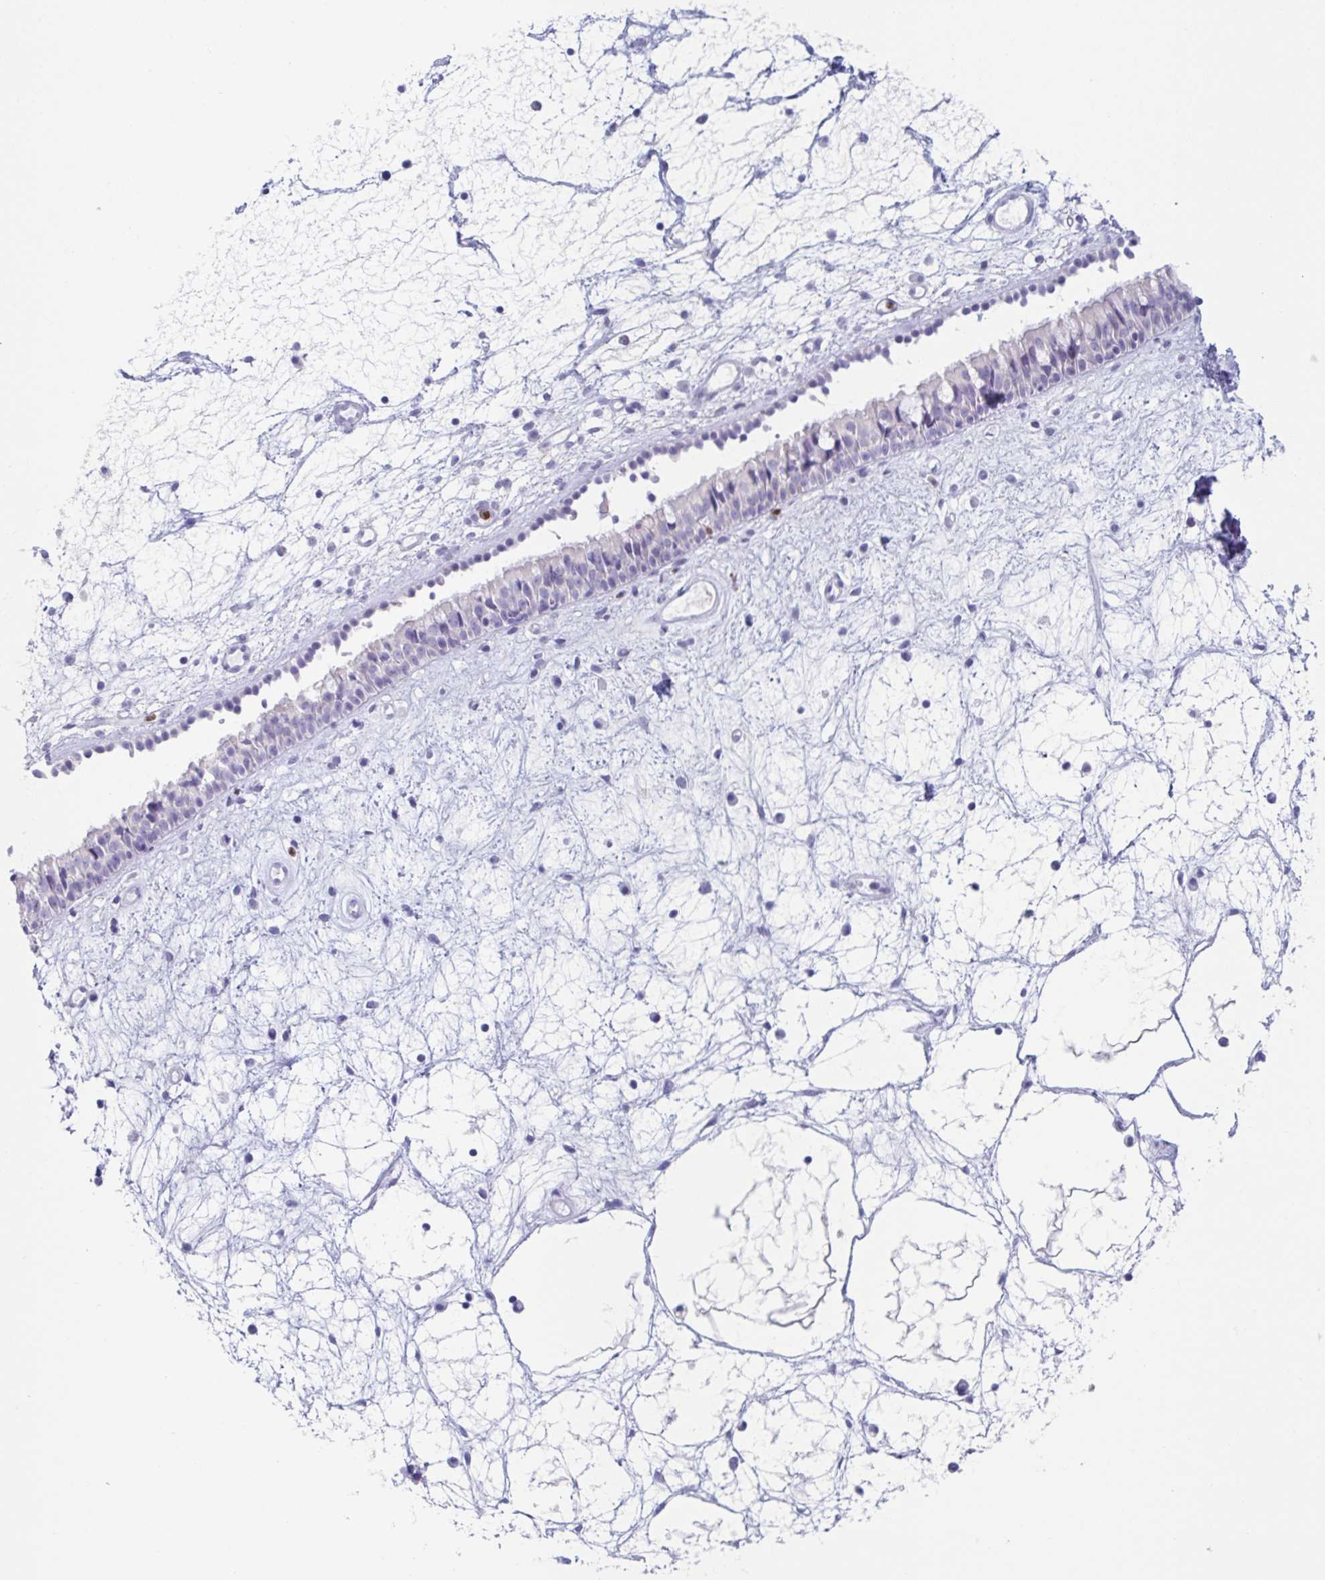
{"staining": {"intensity": "negative", "quantity": "none", "location": "none"}, "tissue": "nasopharynx", "cell_type": "Respiratory epithelial cells", "image_type": "normal", "snomed": [{"axis": "morphology", "description": "Normal tissue, NOS"}, {"axis": "topography", "description": "Nasopharynx"}], "caption": "Immunohistochemical staining of normal nasopharynx demonstrates no significant expression in respiratory epithelial cells. (DAB IHC, high magnification).", "gene": "CYP4F11", "patient": {"sex": "male", "age": 69}}